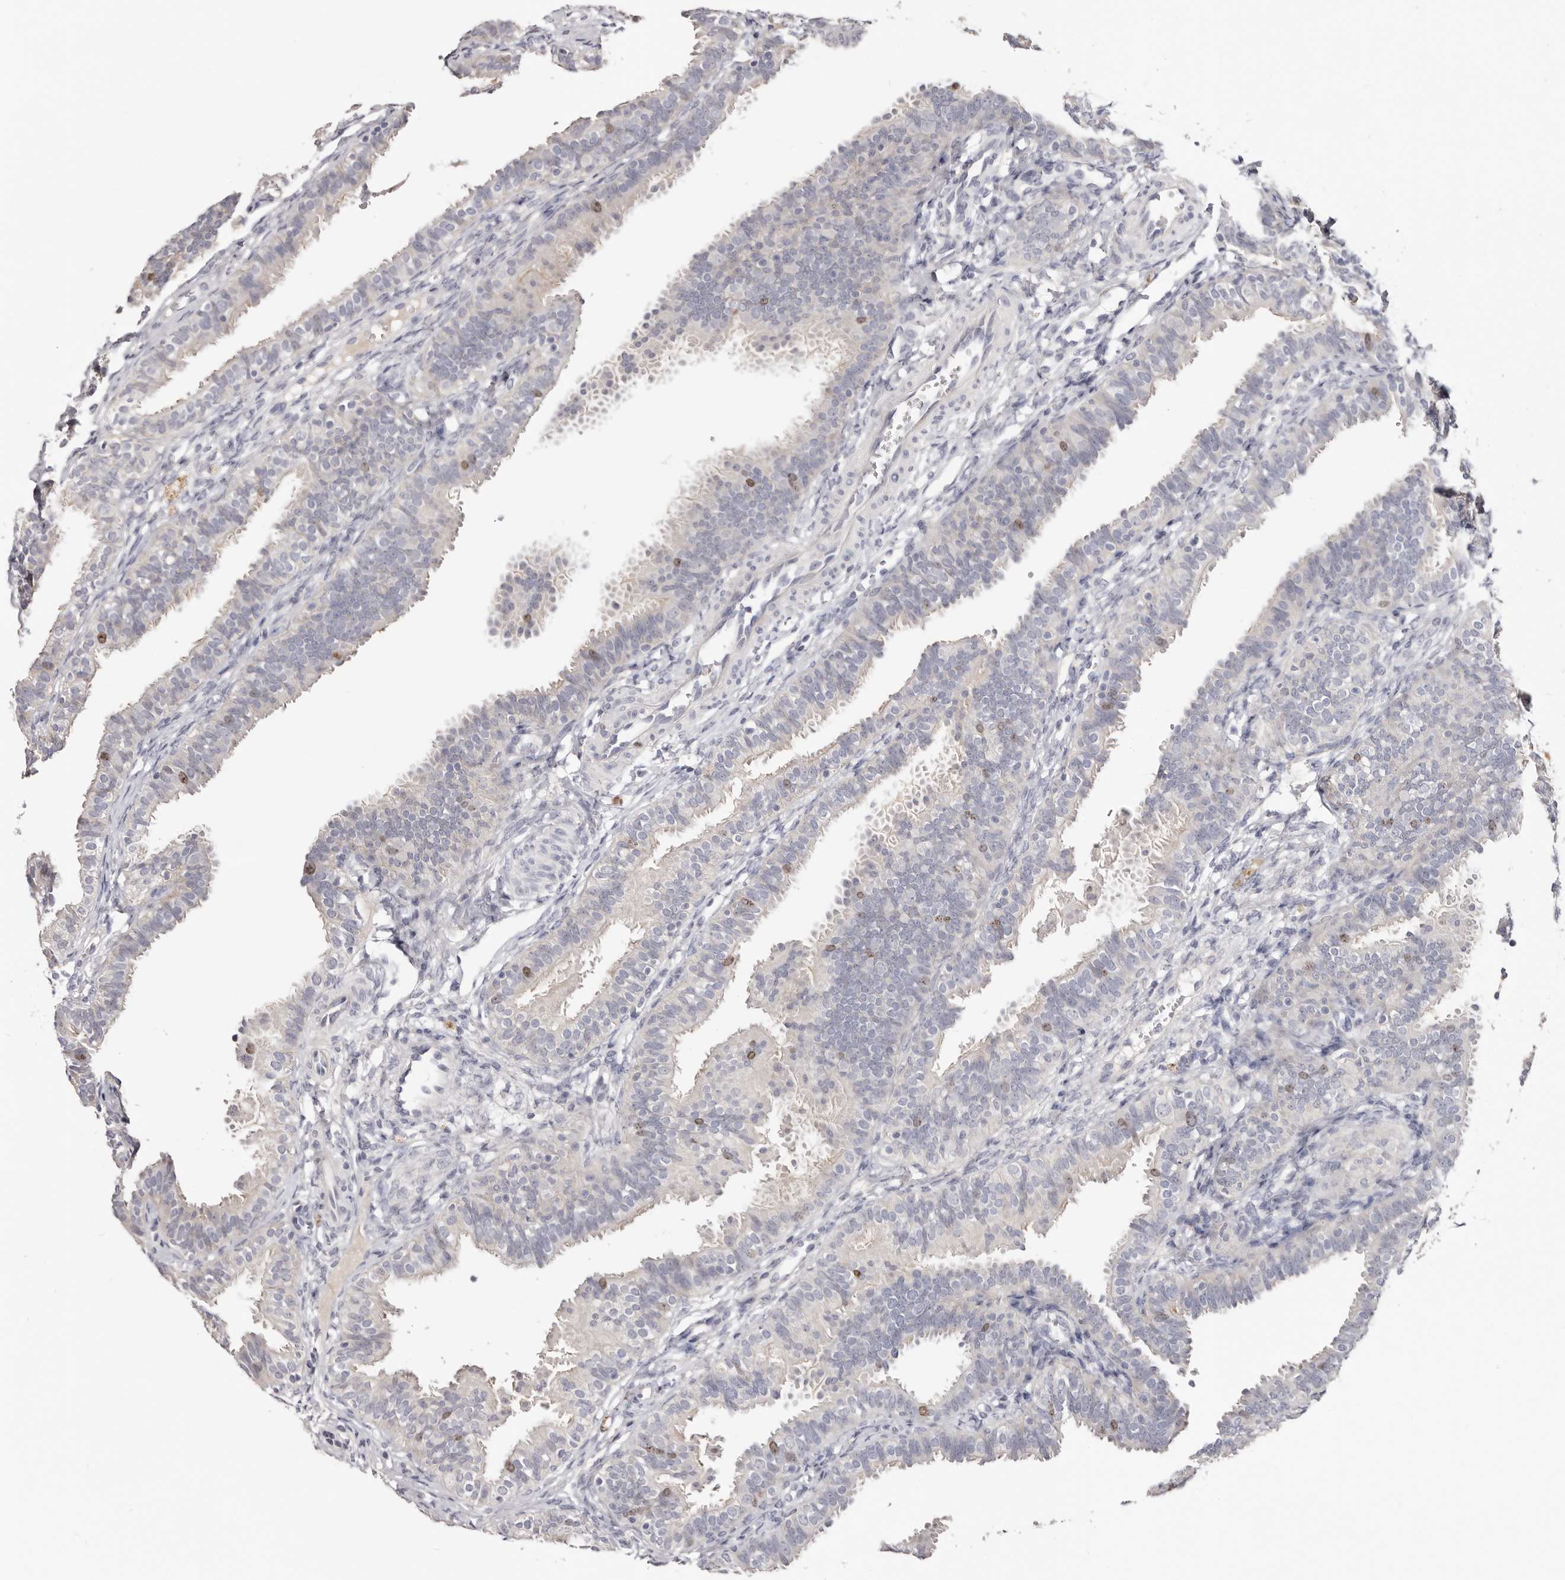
{"staining": {"intensity": "weak", "quantity": "<25%", "location": "nuclear"}, "tissue": "fallopian tube", "cell_type": "Glandular cells", "image_type": "normal", "snomed": [{"axis": "morphology", "description": "Normal tissue, NOS"}, {"axis": "topography", "description": "Fallopian tube"}], "caption": "There is no significant expression in glandular cells of fallopian tube. The staining is performed using DAB brown chromogen with nuclei counter-stained in using hematoxylin.", "gene": "CCDC190", "patient": {"sex": "female", "age": 35}}